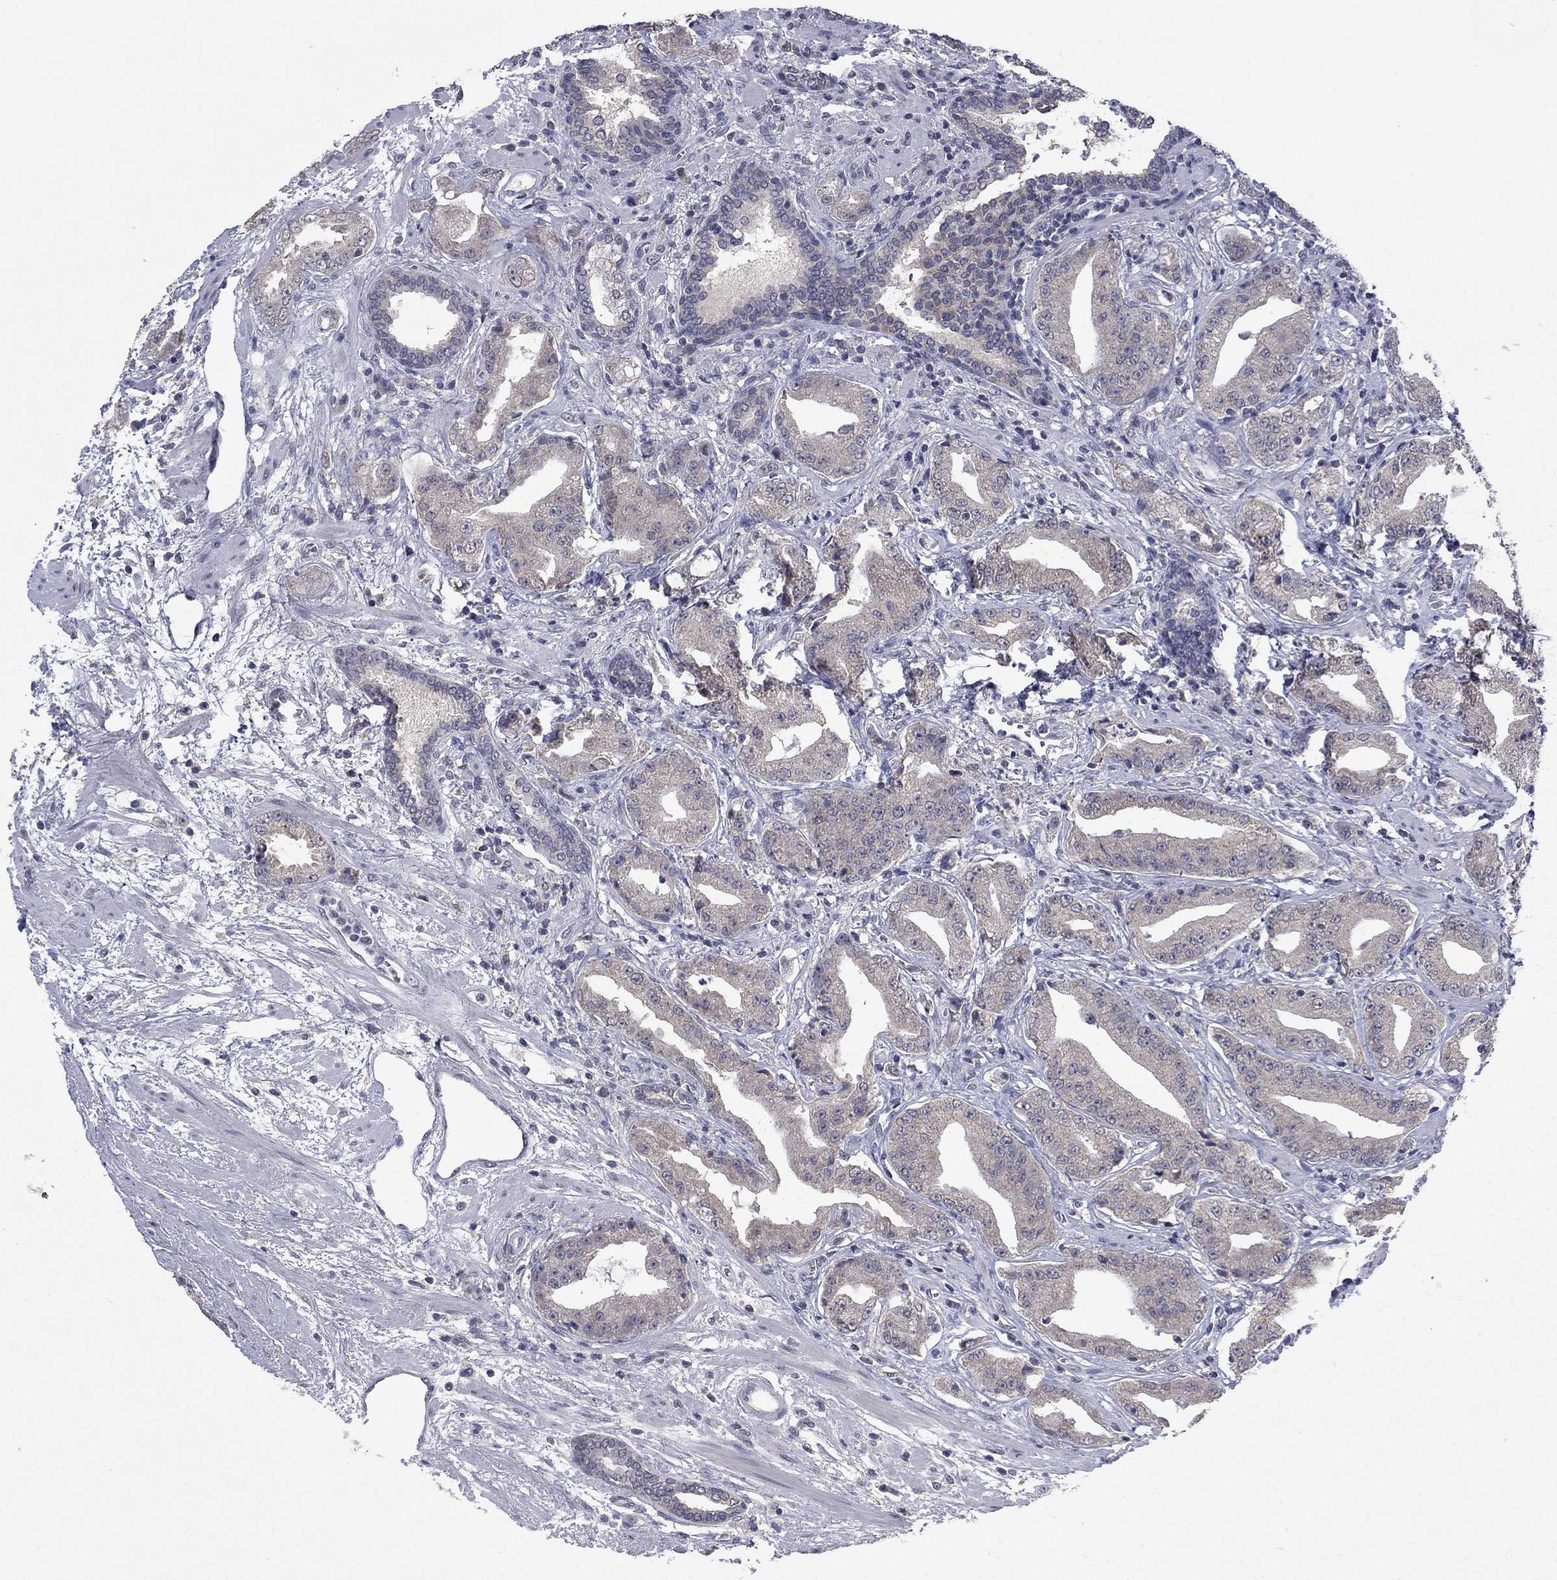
{"staining": {"intensity": "negative", "quantity": "none", "location": "none"}, "tissue": "prostate cancer", "cell_type": "Tumor cells", "image_type": "cancer", "snomed": [{"axis": "morphology", "description": "Adenocarcinoma, Low grade"}, {"axis": "topography", "description": "Prostate"}], "caption": "High power microscopy photomicrograph of an IHC photomicrograph of prostate cancer, revealing no significant expression in tumor cells. (DAB (3,3'-diaminobenzidine) immunohistochemistry (IHC) with hematoxylin counter stain).", "gene": "SPATA33", "patient": {"sex": "male", "age": 62}}